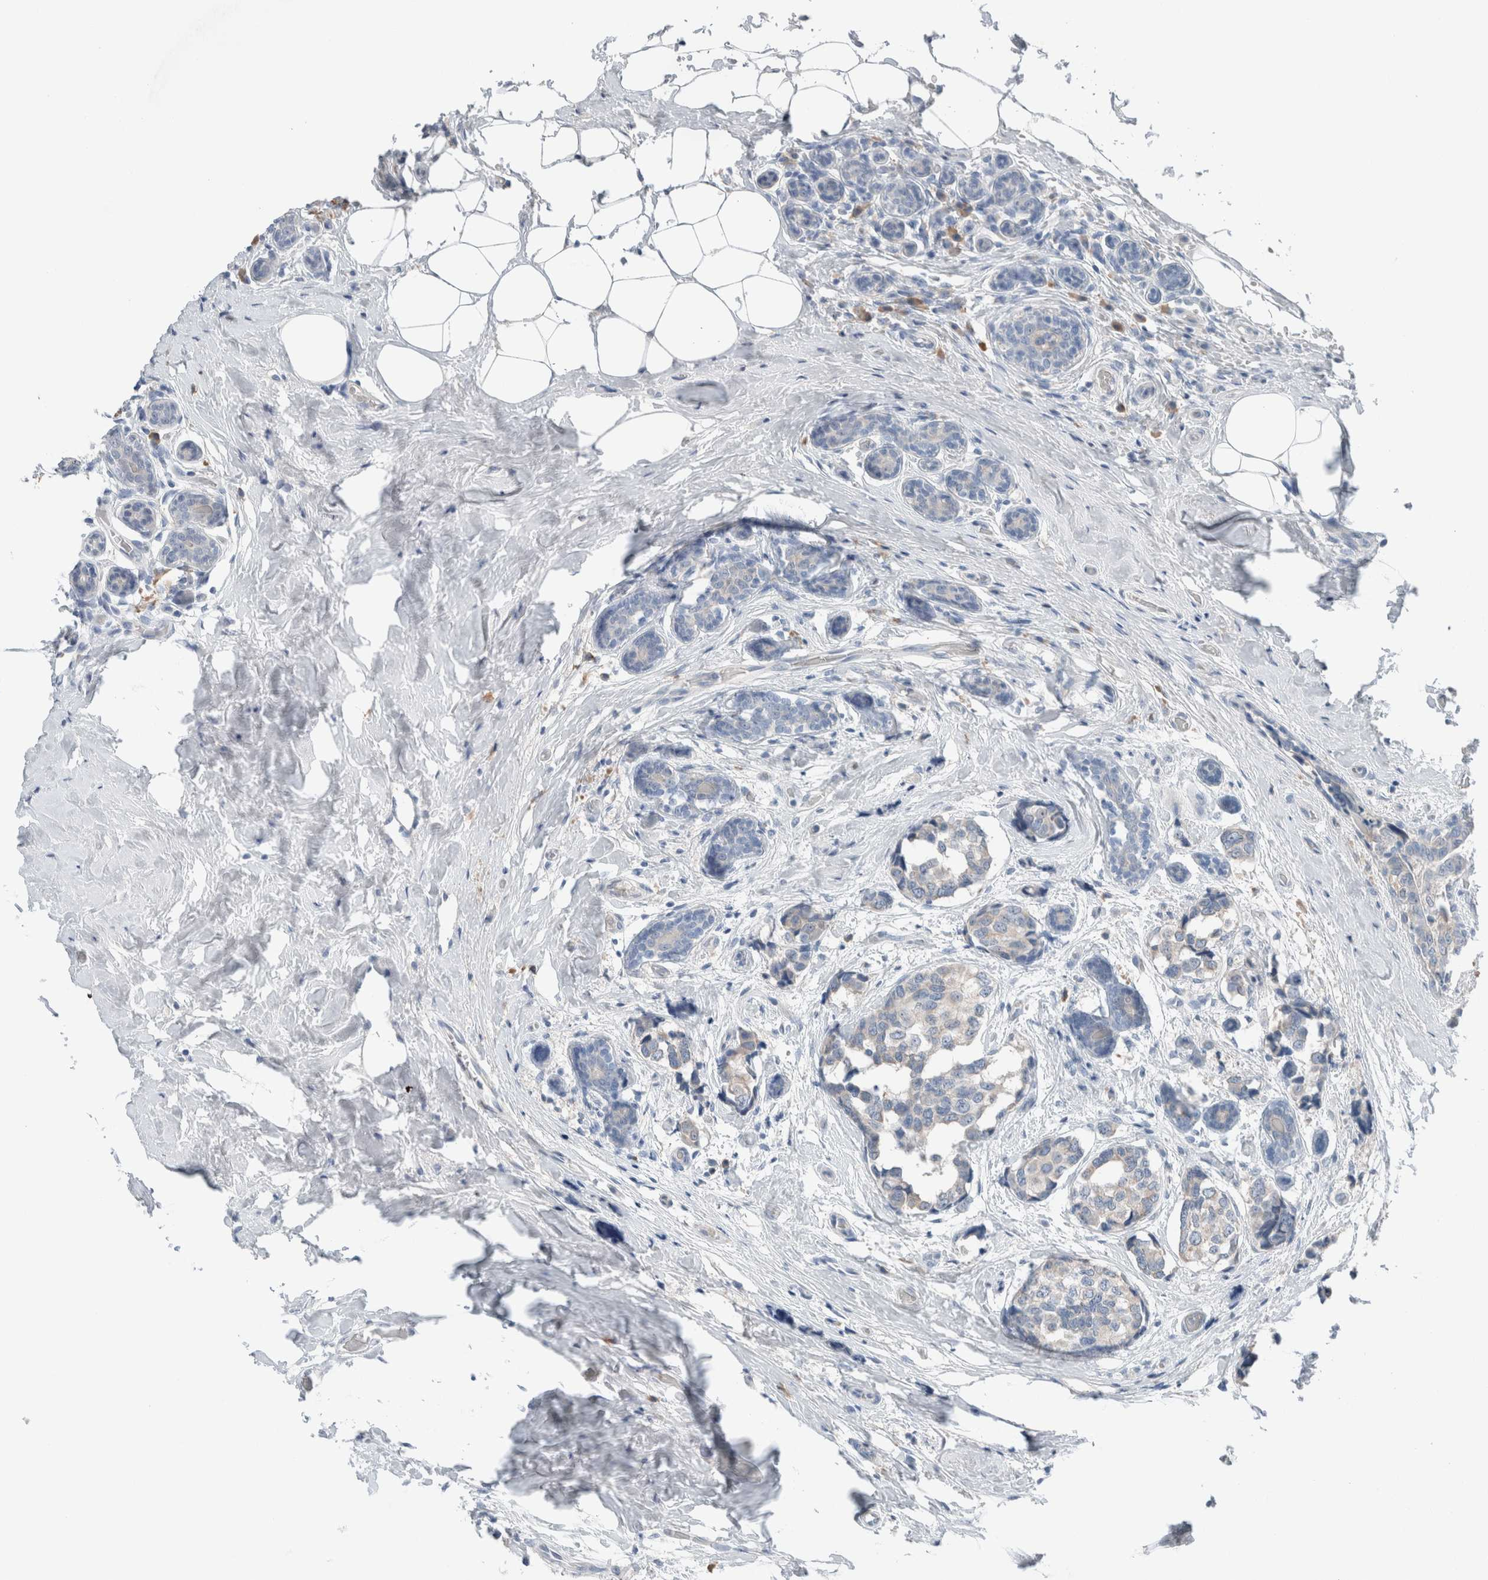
{"staining": {"intensity": "negative", "quantity": "none", "location": "none"}, "tissue": "breast cancer", "cell_type": "Tumor cells", "image_type": "cancer", "snomed": [{"axis": "morphology", "description": "Normal tissue, NOS"}, {"axis": "morphology", "description": "Duct carcinoma"}, {"axis": "topography", "description": "Breast"}], "caption": "A high-resolution photomicrograph shows immunohistochemistry (IHC) staining of breast cancer (infiltrating ductal carcinoma), which reveals no significant staining in tumor cells.", "gene": "DUOX1", "patient": {"sex": "female", "age": 43}}